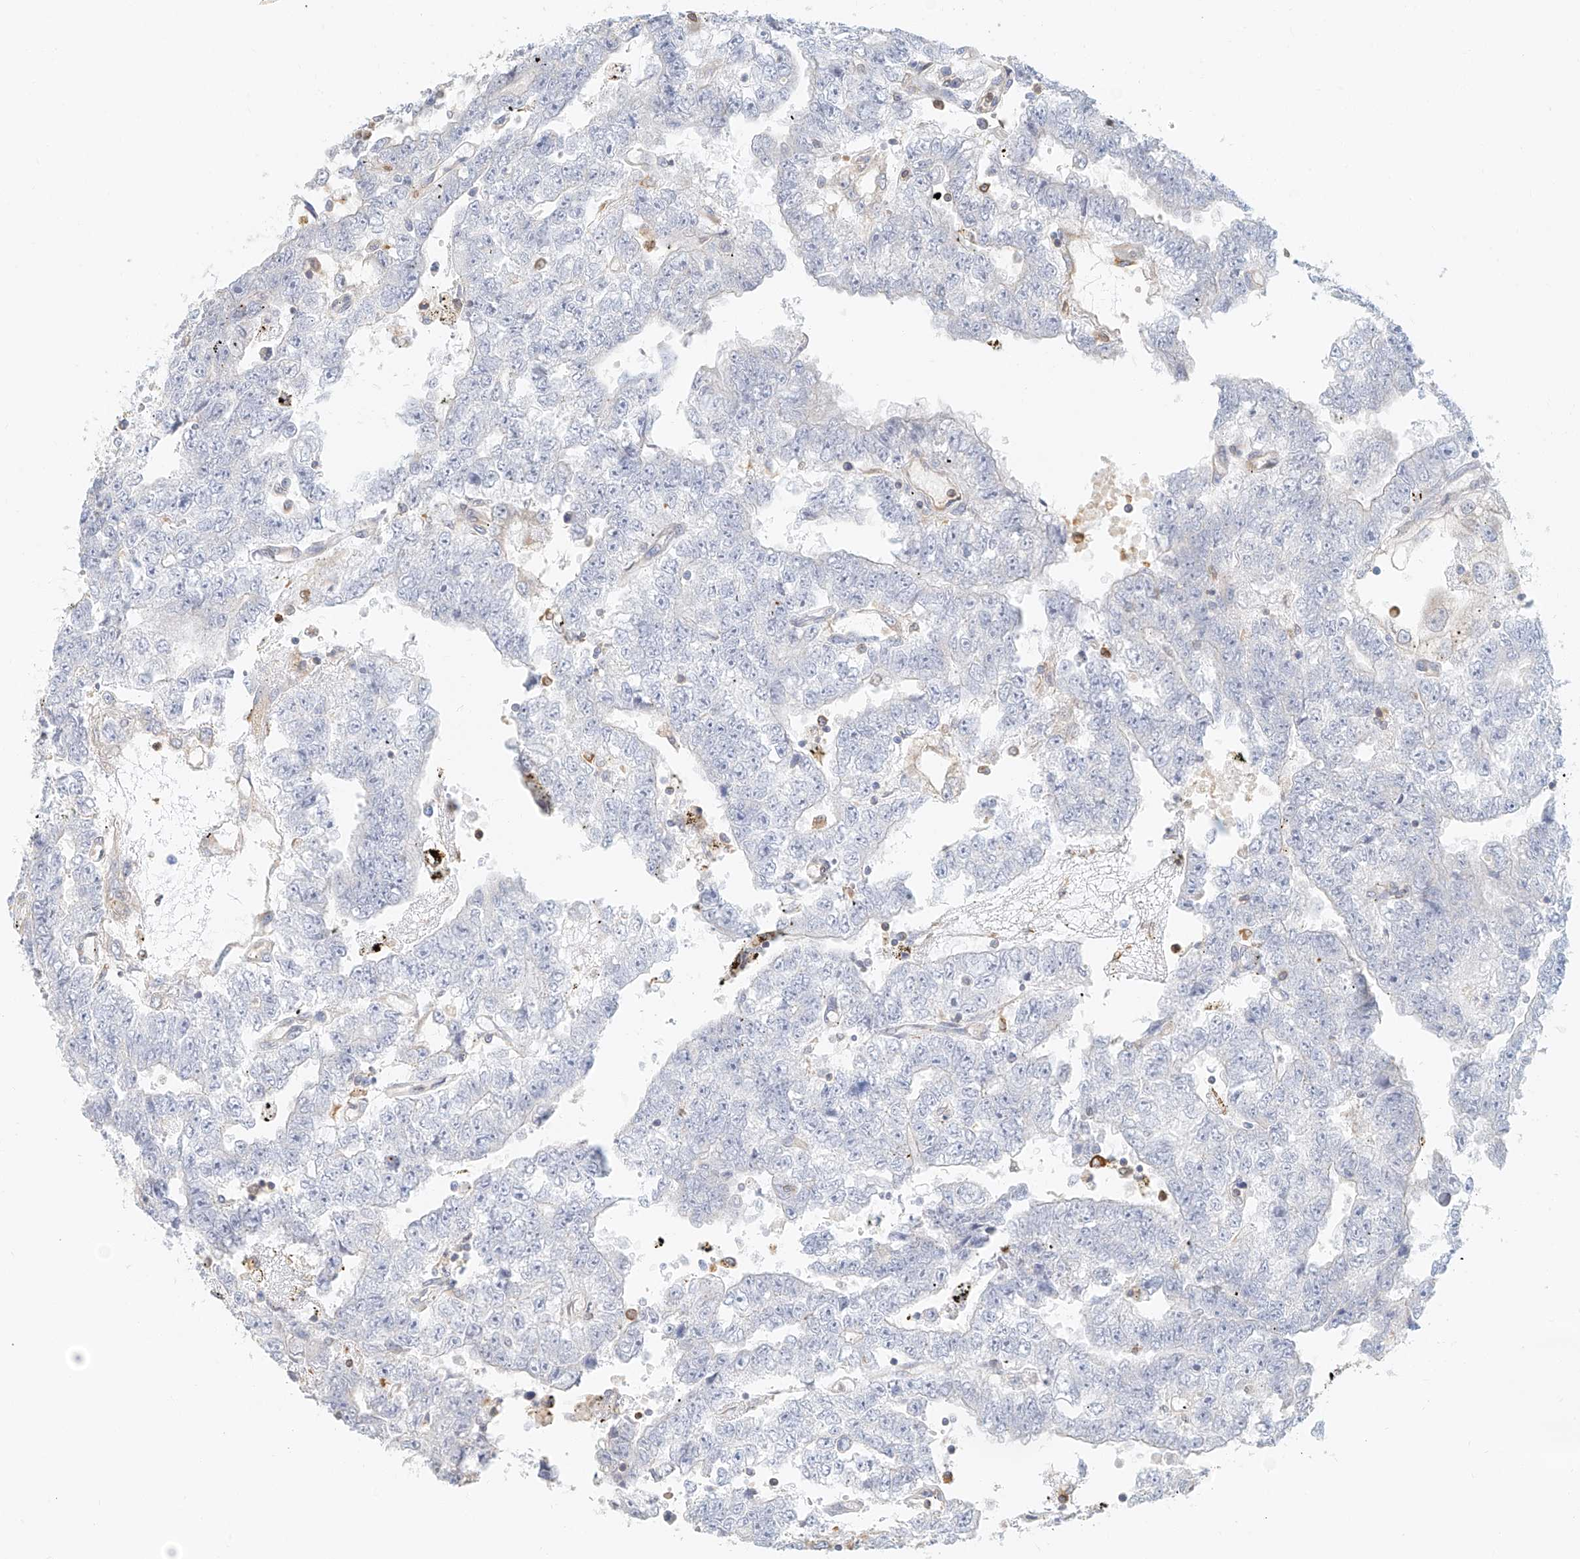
{"staining": {"intensity": "negative", "quantity": "none", "location": "none"}, "tissue": "testis cancer", "cell_type": "Tumor cells", "image_type": "cancer", "snomed": [{"axis": "morphology", "description": "Carcinoma, Embryonal, NOS"}, {"axis": "topography", "description": "Testis"}], "caption": "A high-resolution image shows IHC staining of testis cancer, which shows no significant positivity in tumor cells.", "gene": "DHRS7", "patient": {"sex": "male", "age": 25}}